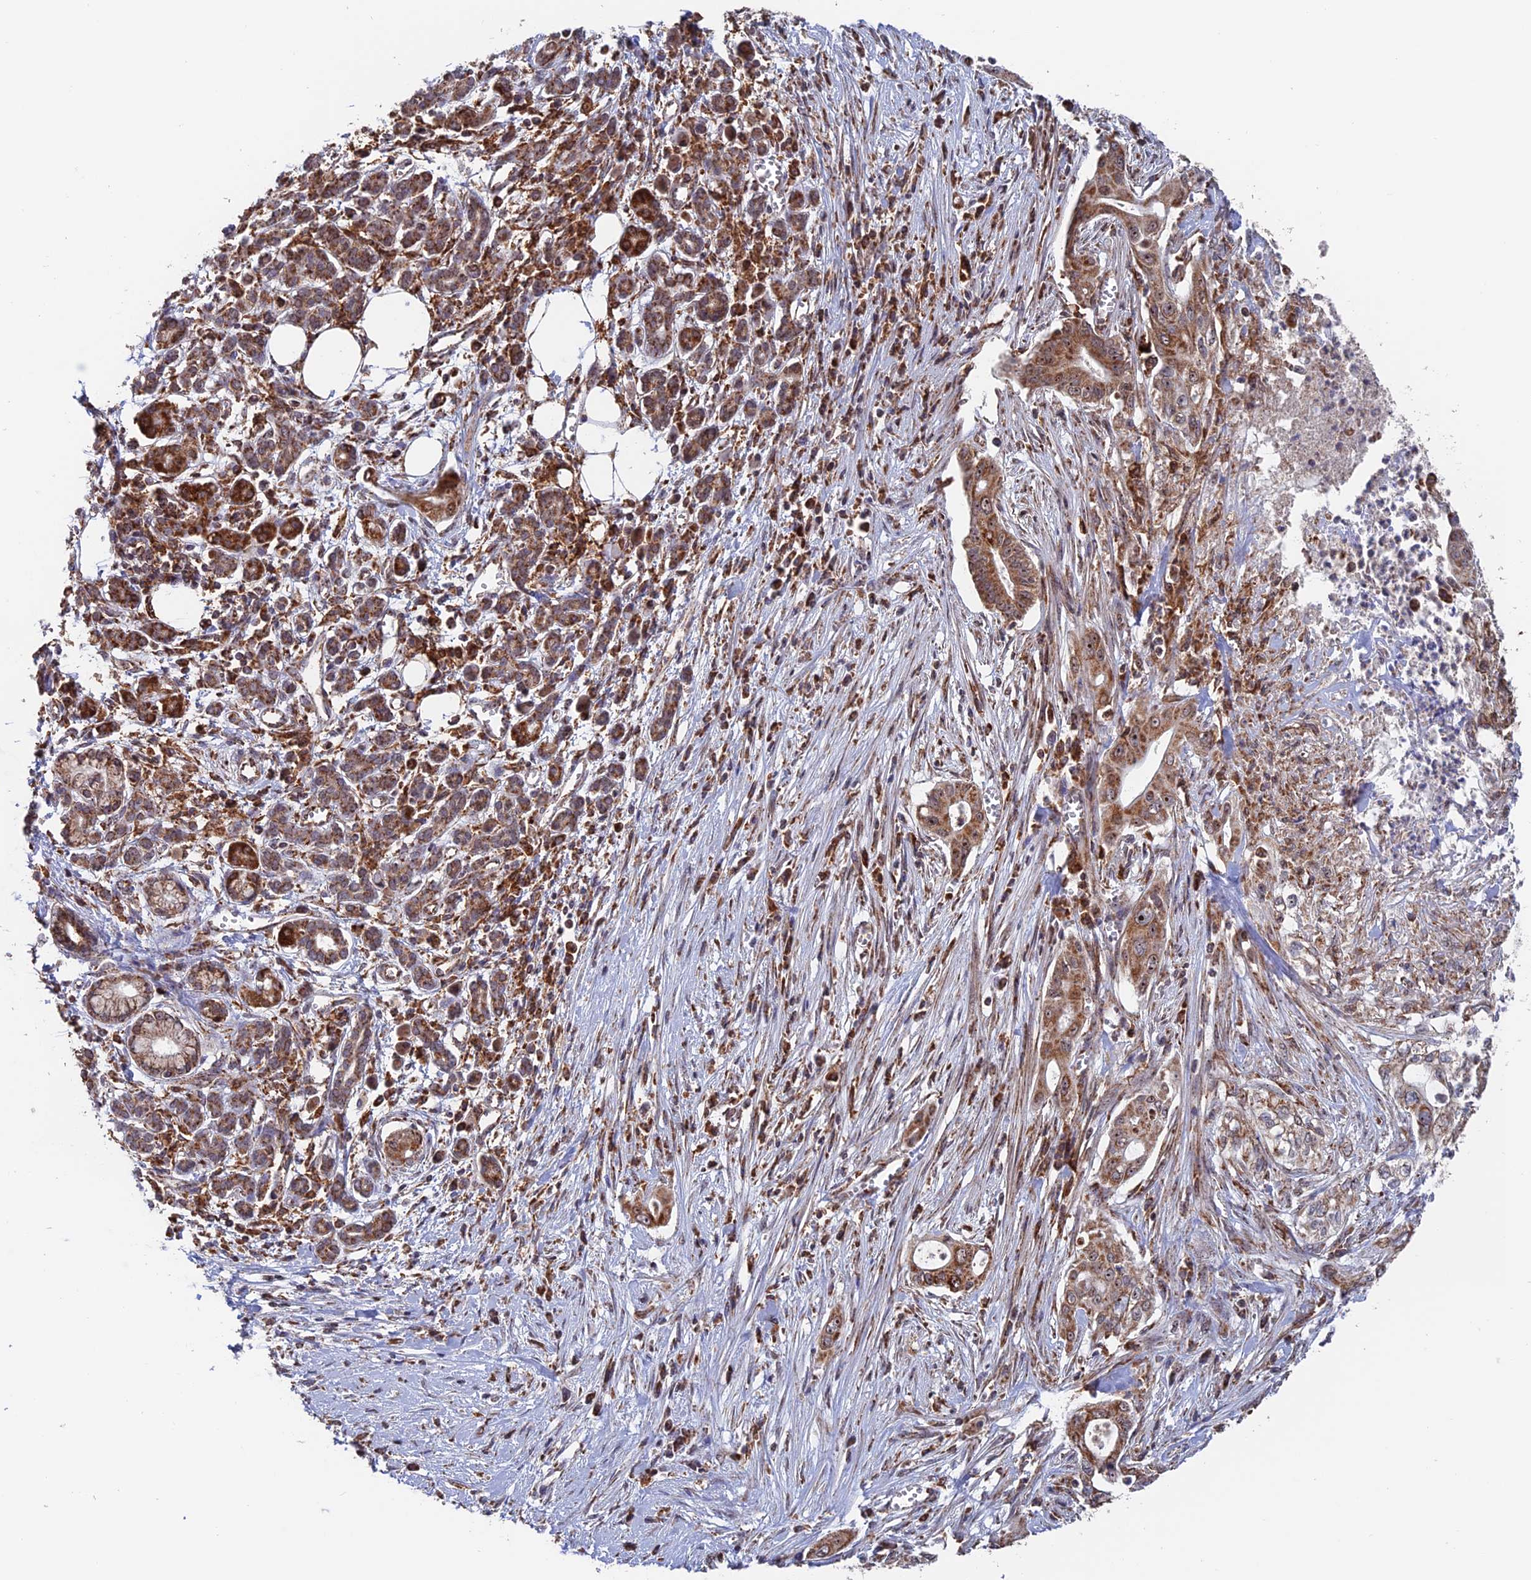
{"staining": {"intensity": "strong", "quantity": ">75%", "location": "cytoplasmic/membranous"}, "tissue": "pancreatic cancer", "cell_type": "Tumor cells", "image_type": "cancer", "snomed": [{"axis": "morphology", "description": "Adenocarcinoma, NOS"}, {"axis": "topography", "description": "Pancreas"}], "caption": "Approximately >75% of tumor cells in adenocarcinoma (pancreatic) demonstrate strong cytoplasmic/membranous protein expression as visualized by brown immunohistochemical staining.", "gene": "DTYMK", "patient": {"sex": "male", "age": 58}}